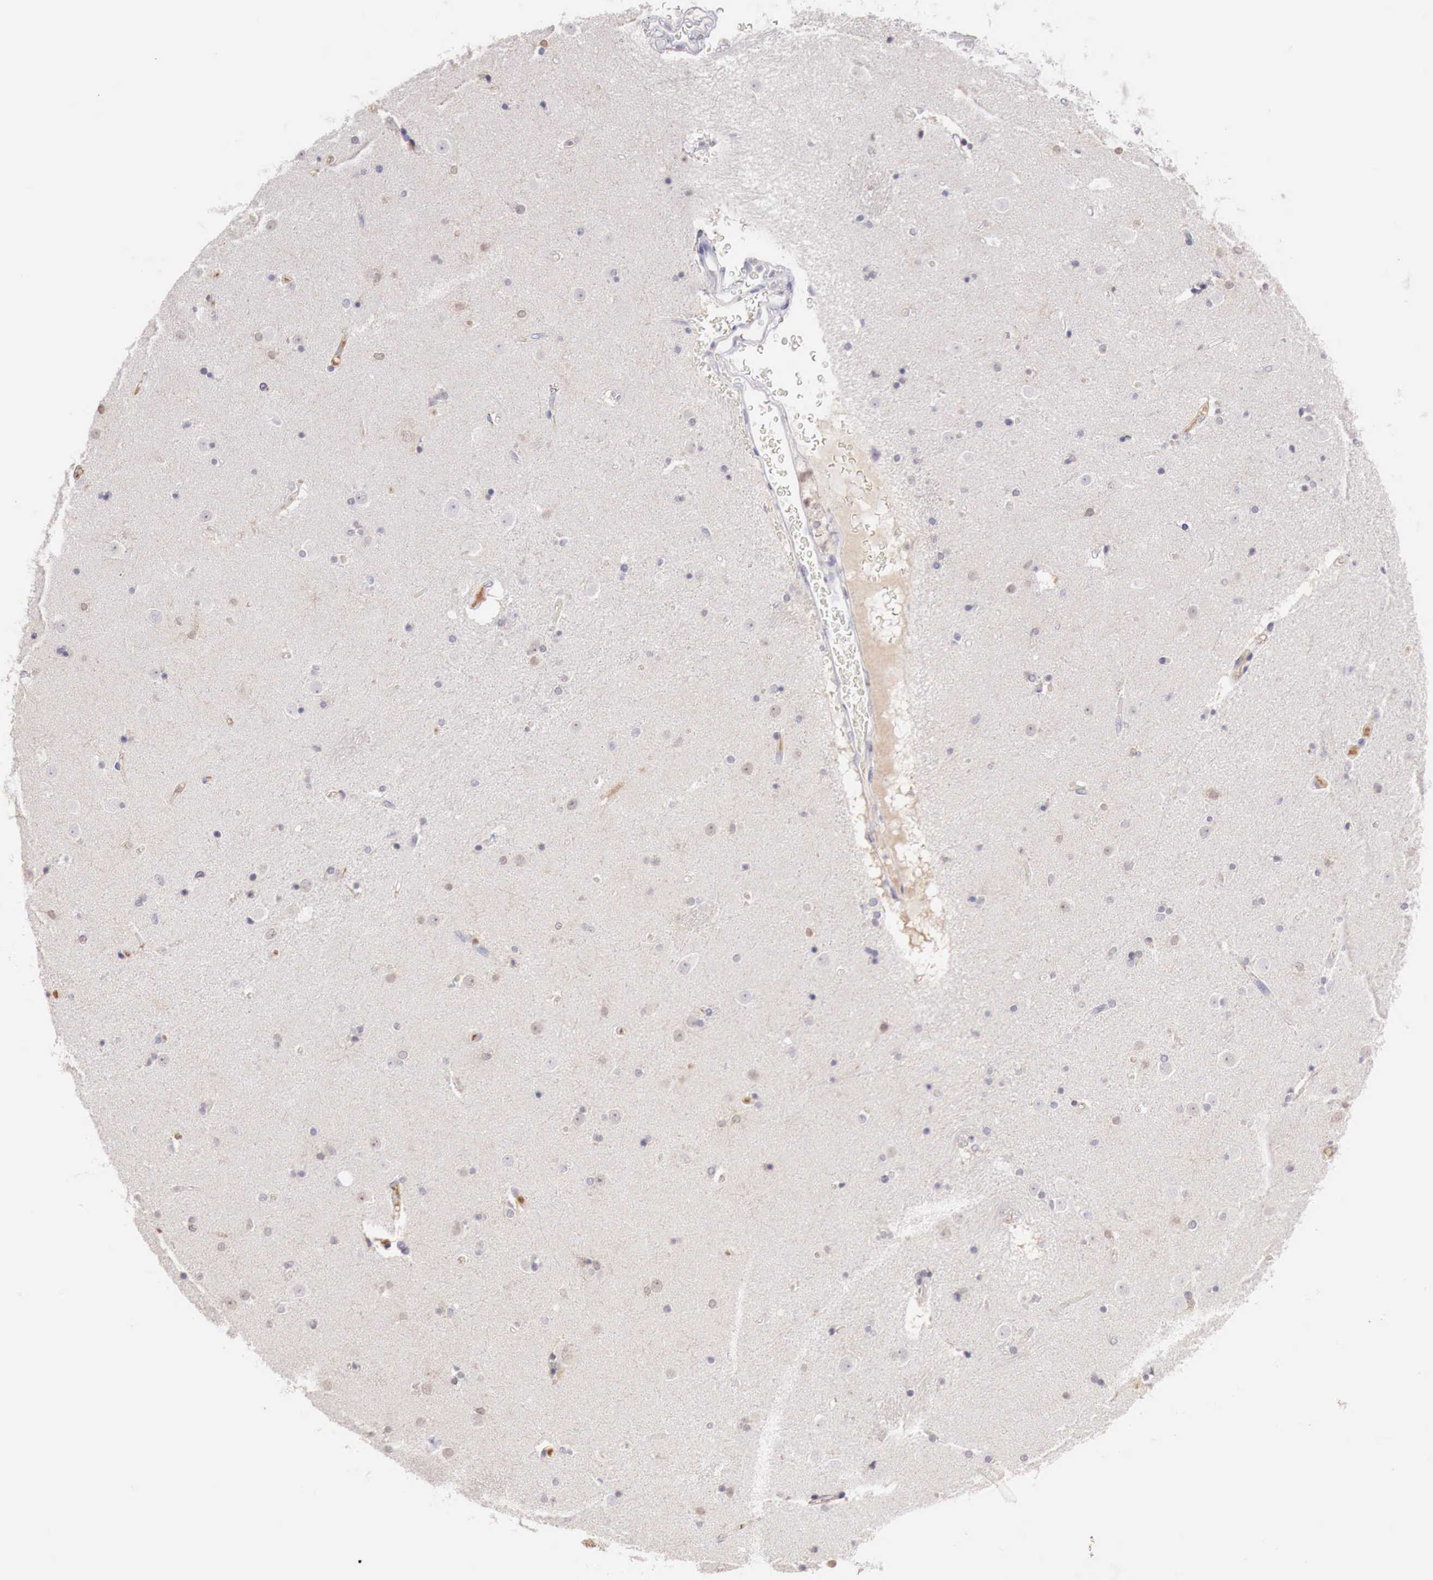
{"staining": {"intensity": "negative", "quantity": "none", "location": "none"}, "tissue": "caudate", "cell_type": "Glial cells", "image_type": "normal", "snomed": [{"axis": "morphology", "description": "Normal tissue, NOS"}, {"axis": "topography", "description": "Lateral ventricle wall"}], "caption": "A photomicrograph of human caudate is negative for staining in glial cells. (DAB (3,3'-diaminobenzidine) immunohistochemistry (IHC) visualized using brightfield microscopy, high magnification).", "gene": "XPNPEP2", "patient": {"sex": "female", "age": 54}}